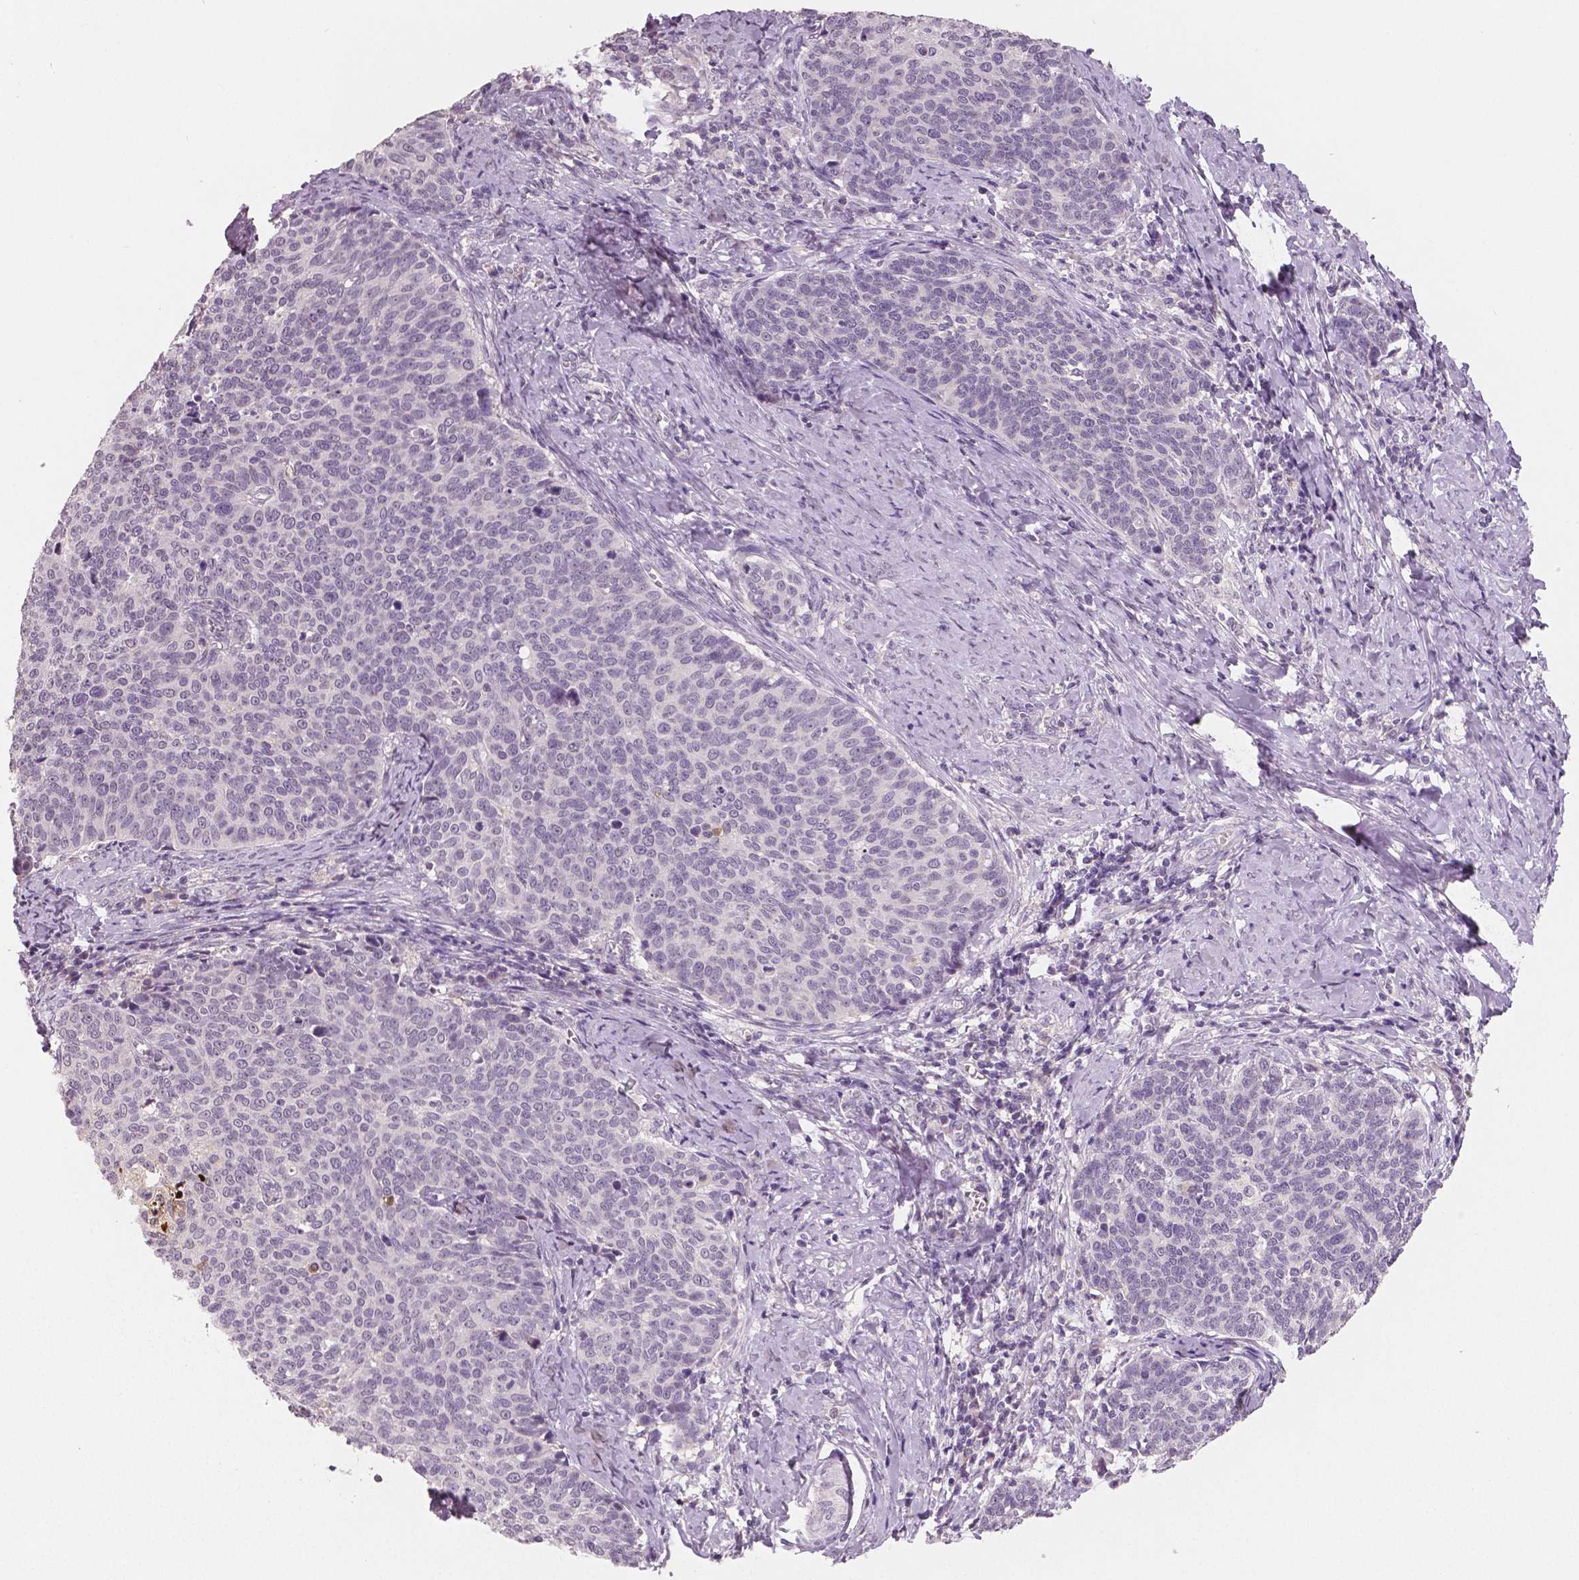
{"staining": {"intensity": "strong", "quantity": "<25%", "location": "cytoplasmic/membranous,nuclear"}, "tissue": "cervical cancer", "cell_type": "Tumor cells", "image_type": "cancer", "snomed": [{"axis": "morphology", "description": "Normal tissue, NOS"}, {"axis": "morphology", "description": "Squamous cell carcinoma, NOS"}, {"axis": "topography", "description": "Cervix"}], "caption": "About <25% of tumor cells in human cervical cancer reveal strong cytoplasmic/membranous and nuclear protein expression as visualized by brown immunohistochemical staining.", "gene": "RNASE7", "patient": {"sex": "female", "age": 39}}